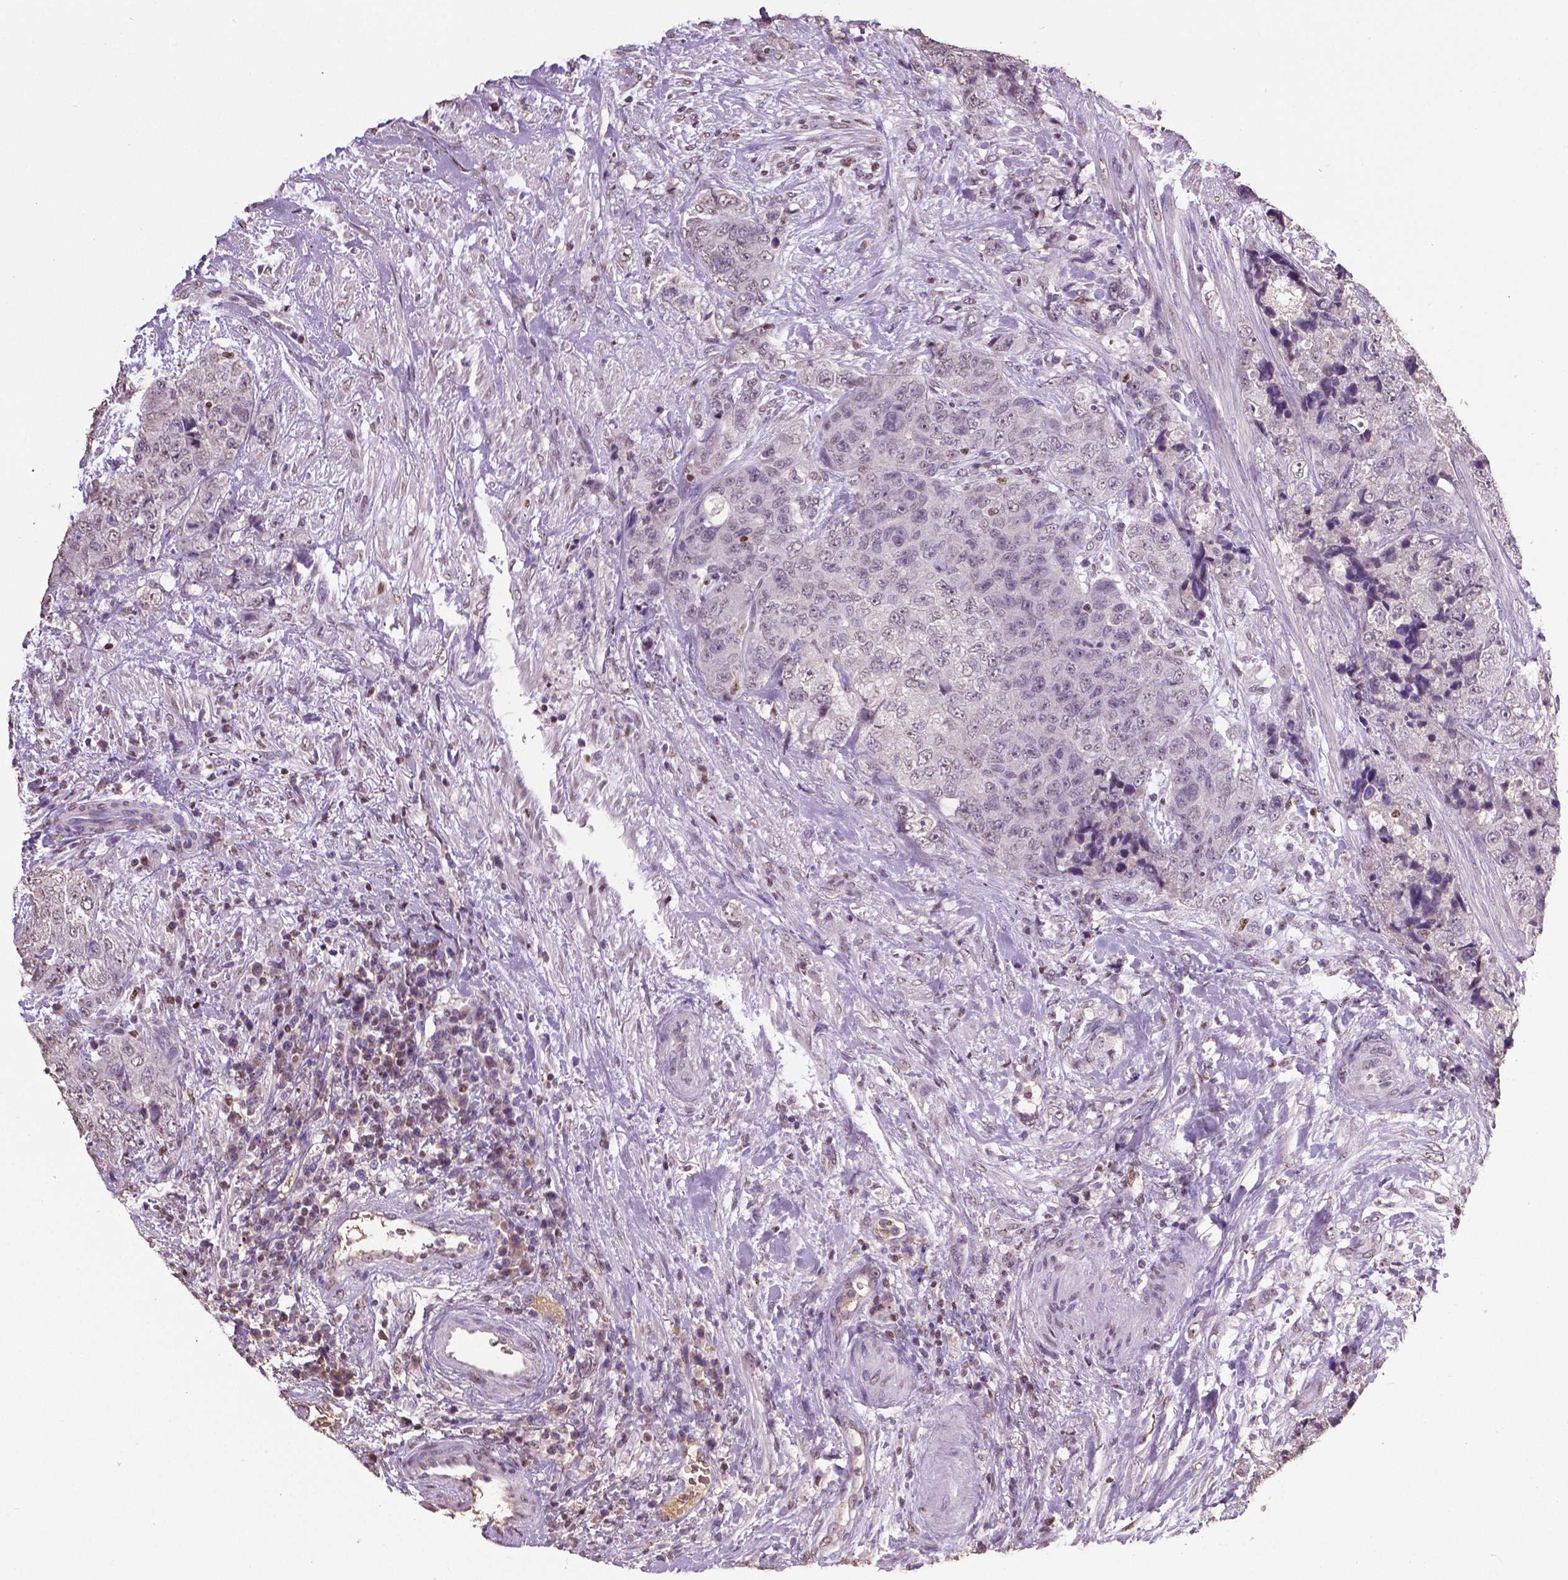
{"staining": {"intensity": "negative", "quantity": "none", "location": "none"}, "tissue": "urothelial cancer", "cell_type": "Tumor cells", "image_type": "cancer", "snomed": [{"axis": "morphology", "description": "Urothelial carcinoma, High grade"}, {"axis": "topography", "description": "Urinary bladder"}], "caption": "DAB immunohistochemical staining of human urothelial cancer shows no significant expression in tumor cells.", "gene": "RUNX3", "patient": {"sex": "female", "age": 78}}